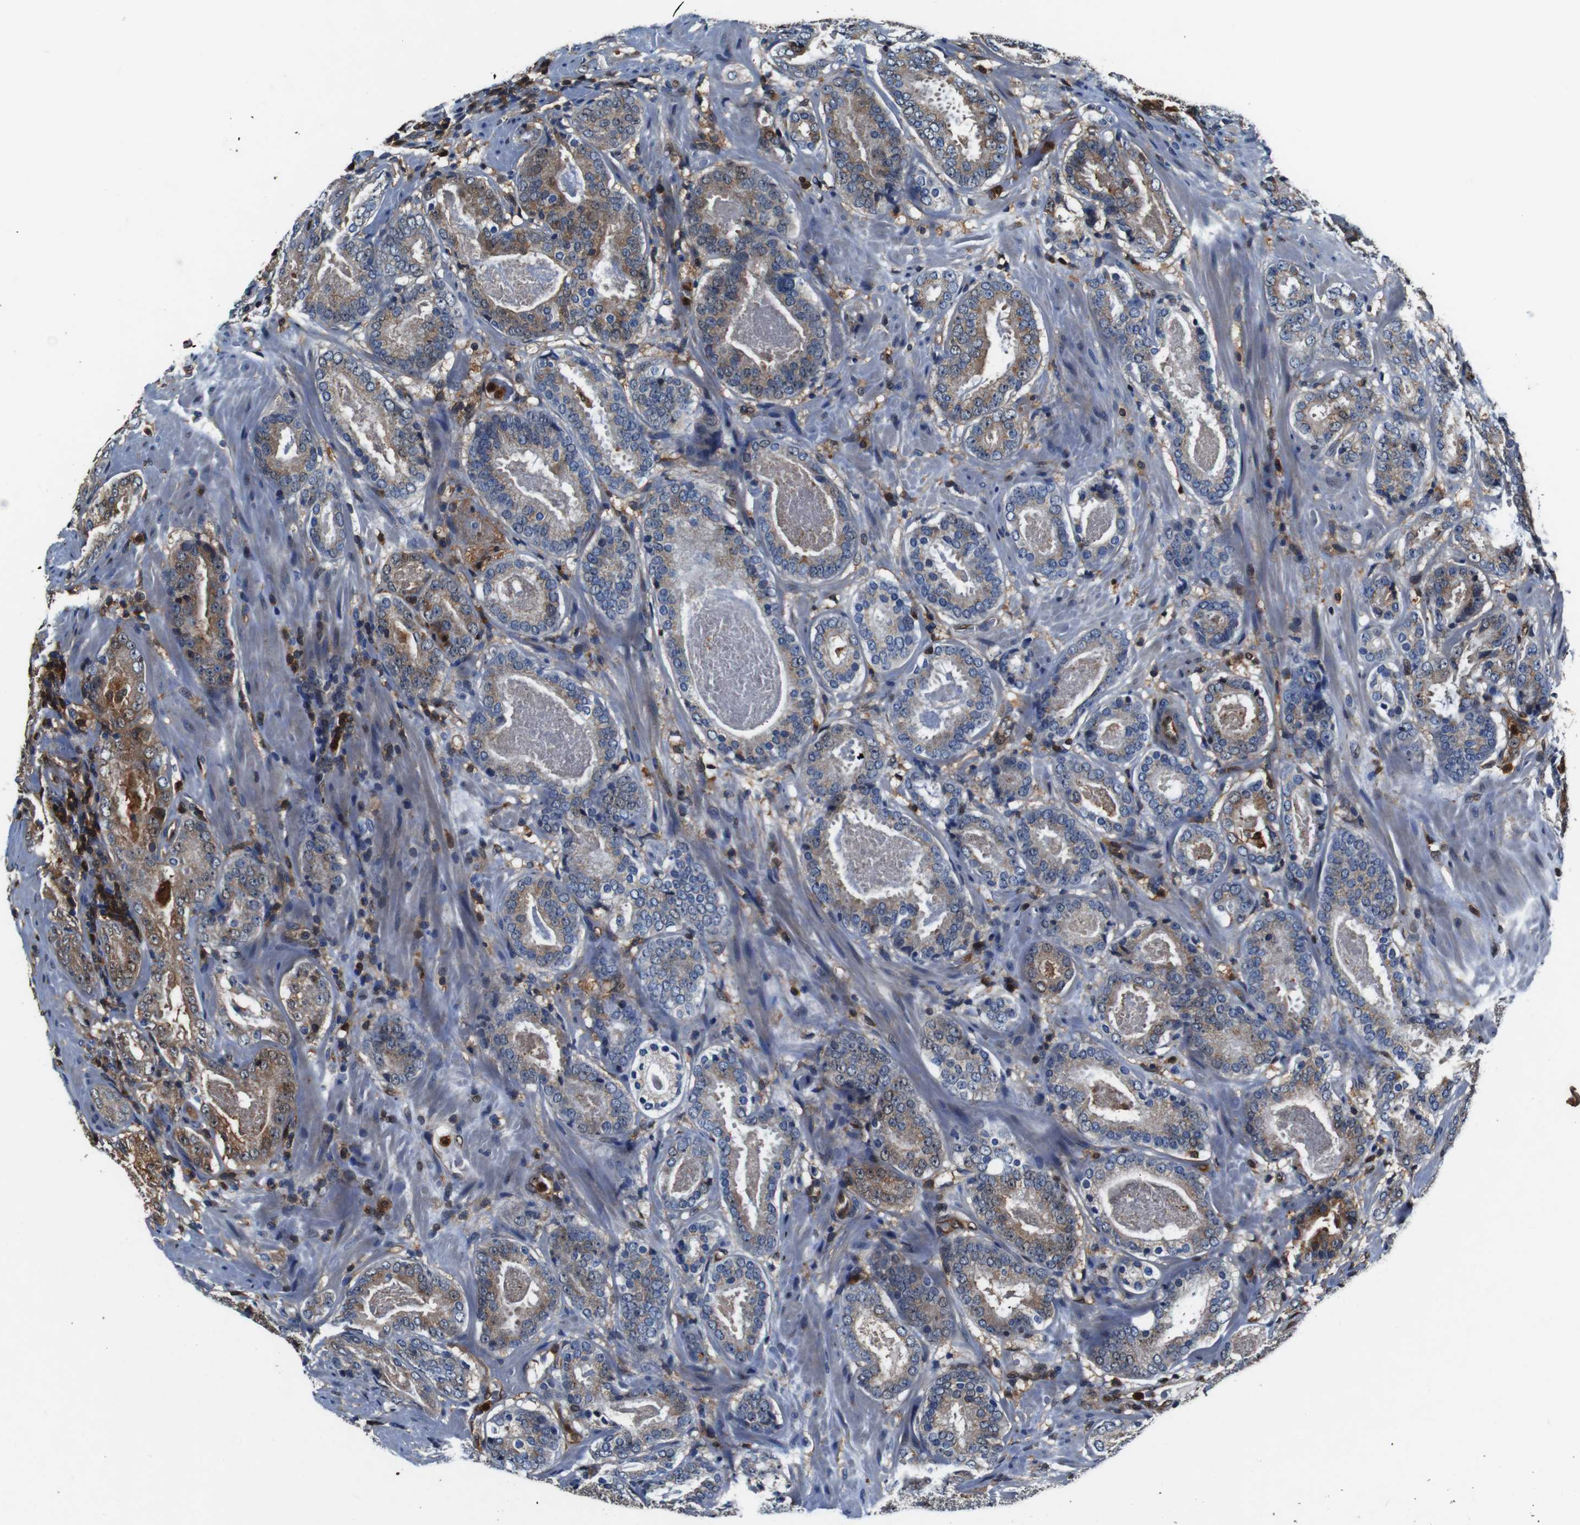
{"staining": {"intensity": "moderate", "quantity": "25%-75%", "location": "cytoplasmic/membranous"}, "tissue": "prostate cancer", "cell_type": "Tumor cells", "image_type": "cancer", "snomed": [{"axis": "morphology", "description": "Adenocarcinoma, Low grade"}, {"axis": "topography", "description": "Prostate"}], "caption": "Immunohistochemical staining of human prostate cancer (low-grade adenocarcinoma) exhibits medium levels of moderate cytoplasmic/membranous expression in approximately 25%-75% of tumor cells.", "gene": "ANXA1", "patient": {"sex": "male", "age": 69}}